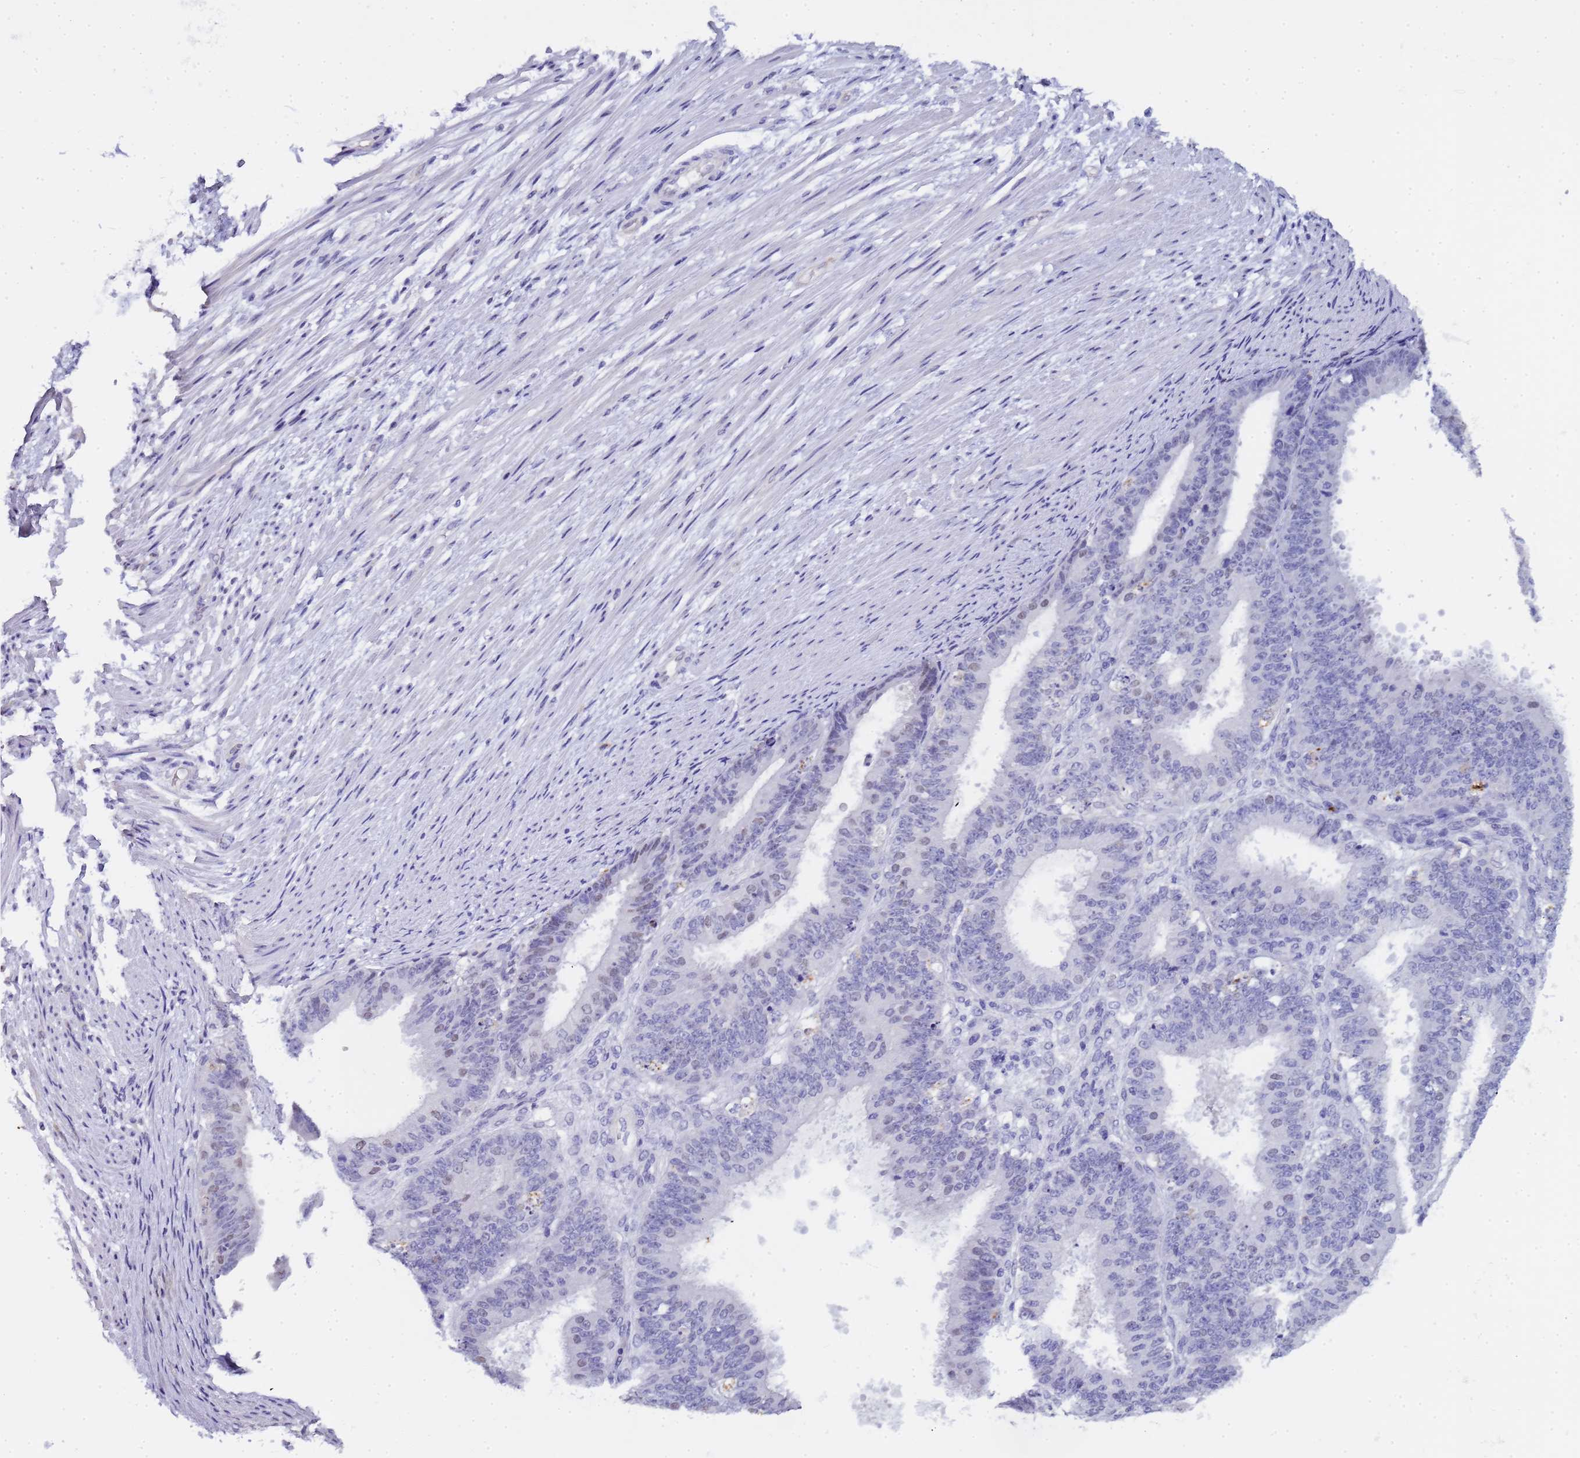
{"staining": {"intensity": "negative", "quantity": "none", "location": "none"}, "tissue": "ovarian cancer", "cell_type": "Tumor cells", "image_type": "cancer", "snomed": [{"axis": "morphology", "description": "Carcinoma, endometroid"}, {"axis": "topography", "description": "Appendix"}, {"axis": "topography", "description": "Ovary"}], "caption": "Tumor cells show no significant protein expression in ovarian cancer.", "gene": "CTRC", "patient": {"sex": "female", "age": 42}}